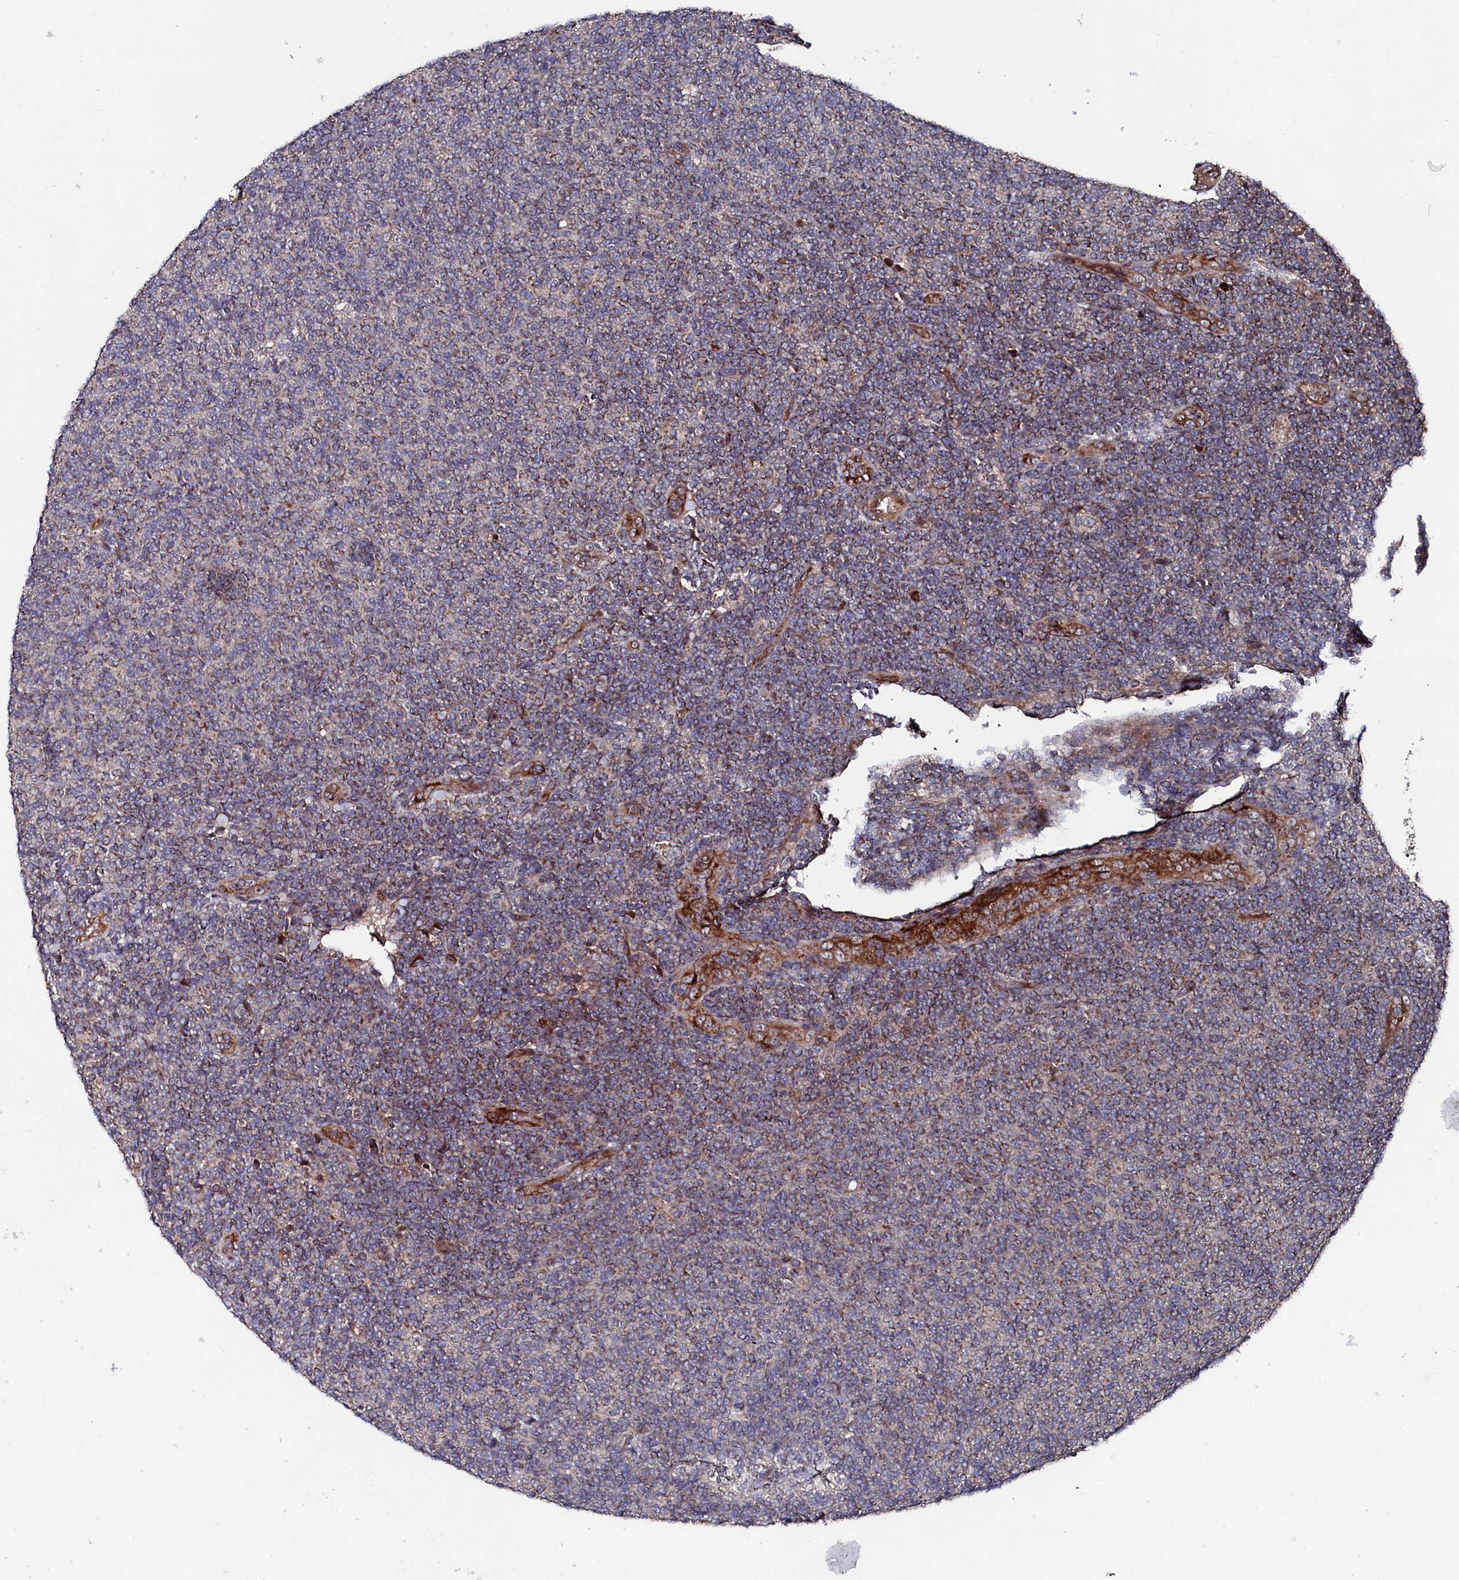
{"staining": {"intensity": "moderate", "quantity": "25%-75%", "location": "cytoplasmic/membranous"}, "tissue": "lymphoma", "cell_type": "Tumor cells", "image_type": "cancer", "snomed": [{"axis": "morphology", "description": "Malignant lymphoma, non-Hodgkin's type, Low grade"}, {"axis": "topography", "description": "Lymph node"}], "caption": "Human lymphoma stained with a protein marker shows moderate staining in tumor cells.", "gene": "SUPV3L1", "patient": {"sex": "male", "age": 66}}